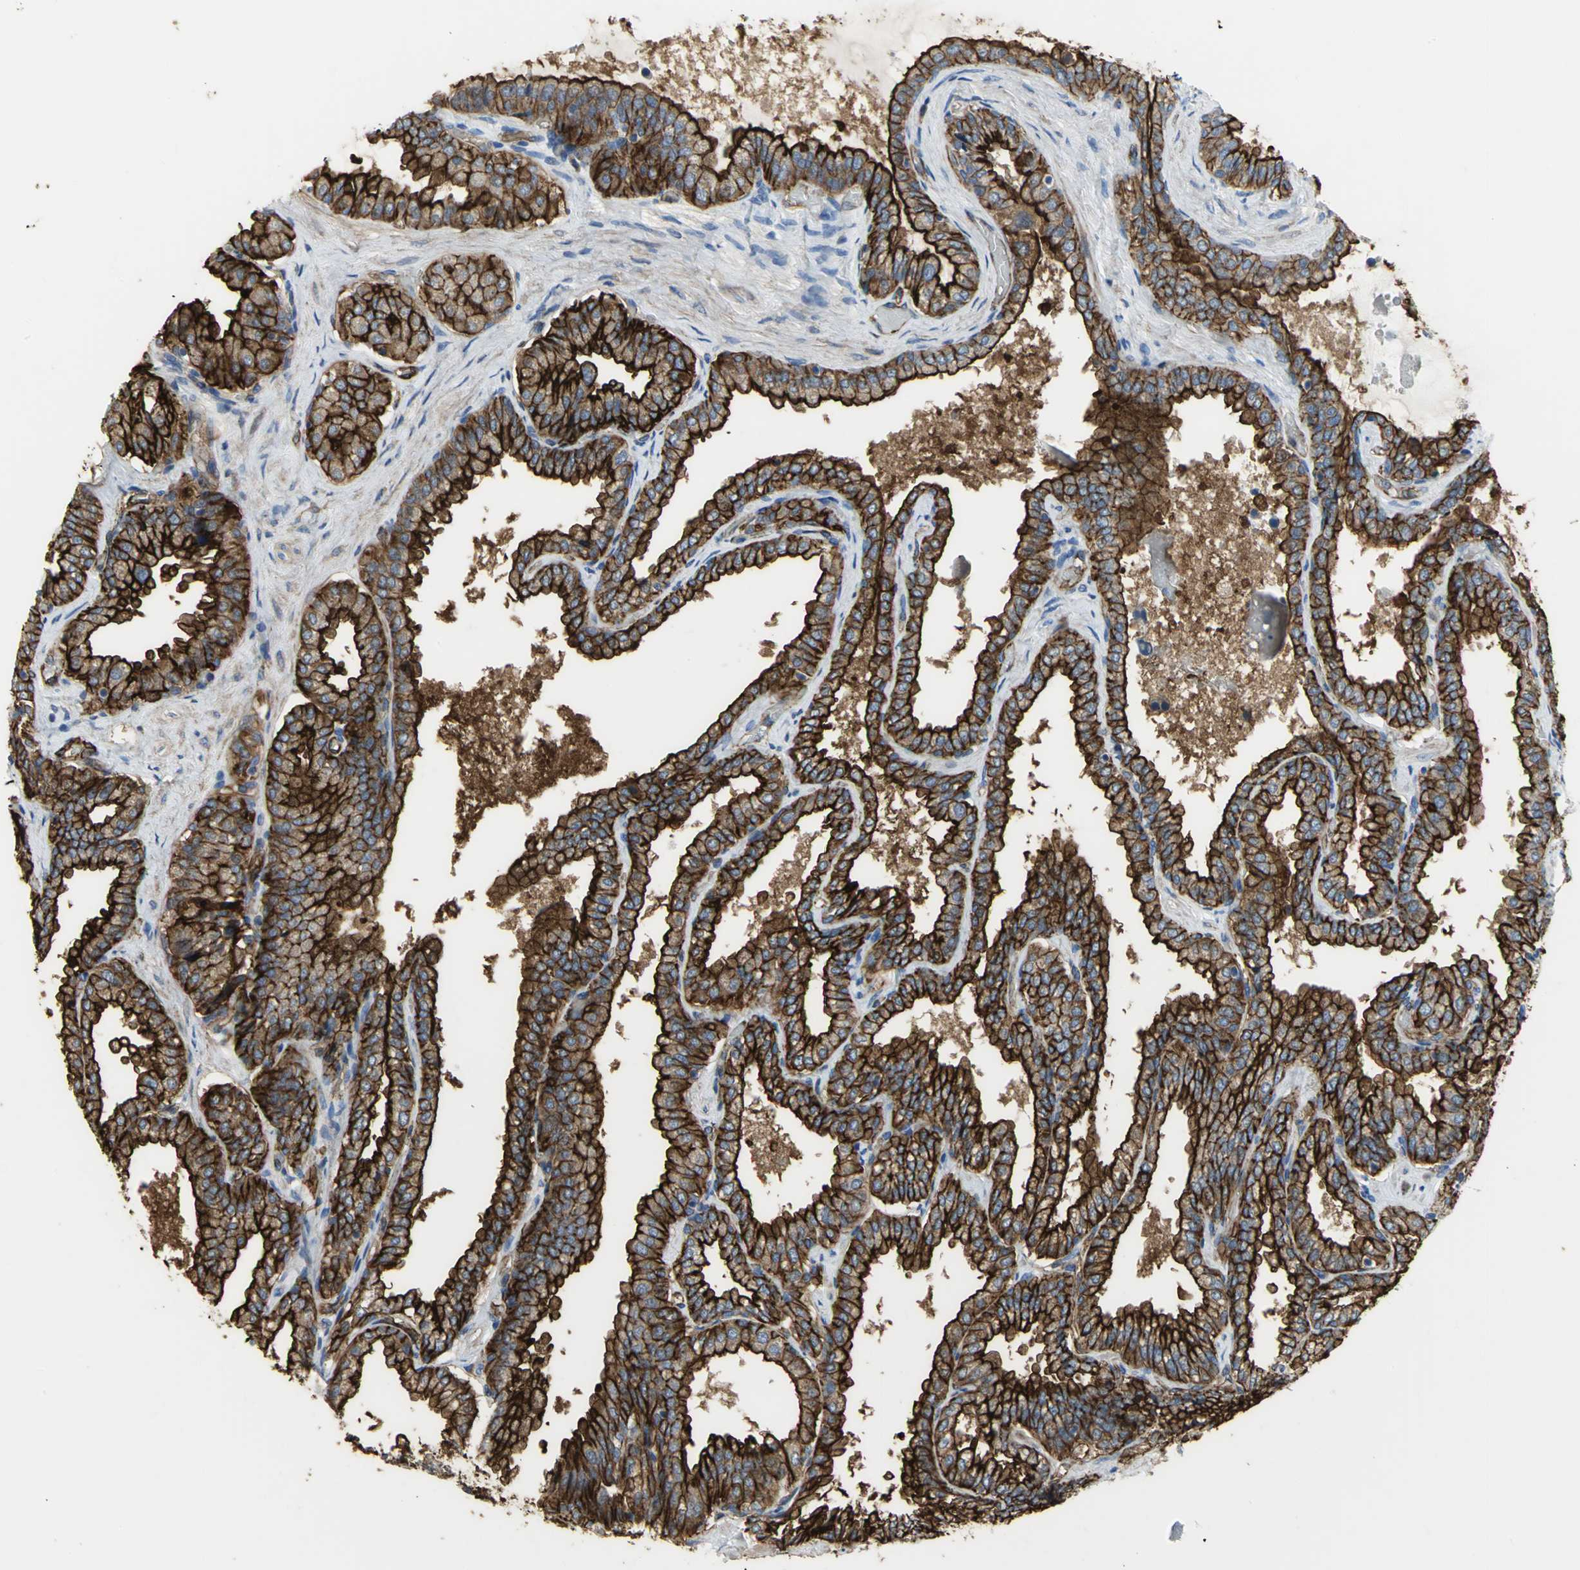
{"staining": {"intensity": "strong", "quantity": ">75%", "location": "cytoplasmic/membranous"}, "tissue": "seminal vesicle", "cell_type": "Glandular cells", "image_type": "normal", "snomed": [{"axis": "morphology", "description": "Normal tissue, NOS"}, {"axis": "topography", "description": "Seminal veicle"}], "caption": "Seminal vesicle stained with DAB (3,3'-diaminobenzidine) immunohistochemistry shows high levels of strong cytoplasmic/membranous expression in approximately >75% of glandular cells.", "gene": "FLNB", "patient": {"sex": "male", "age": 46}}